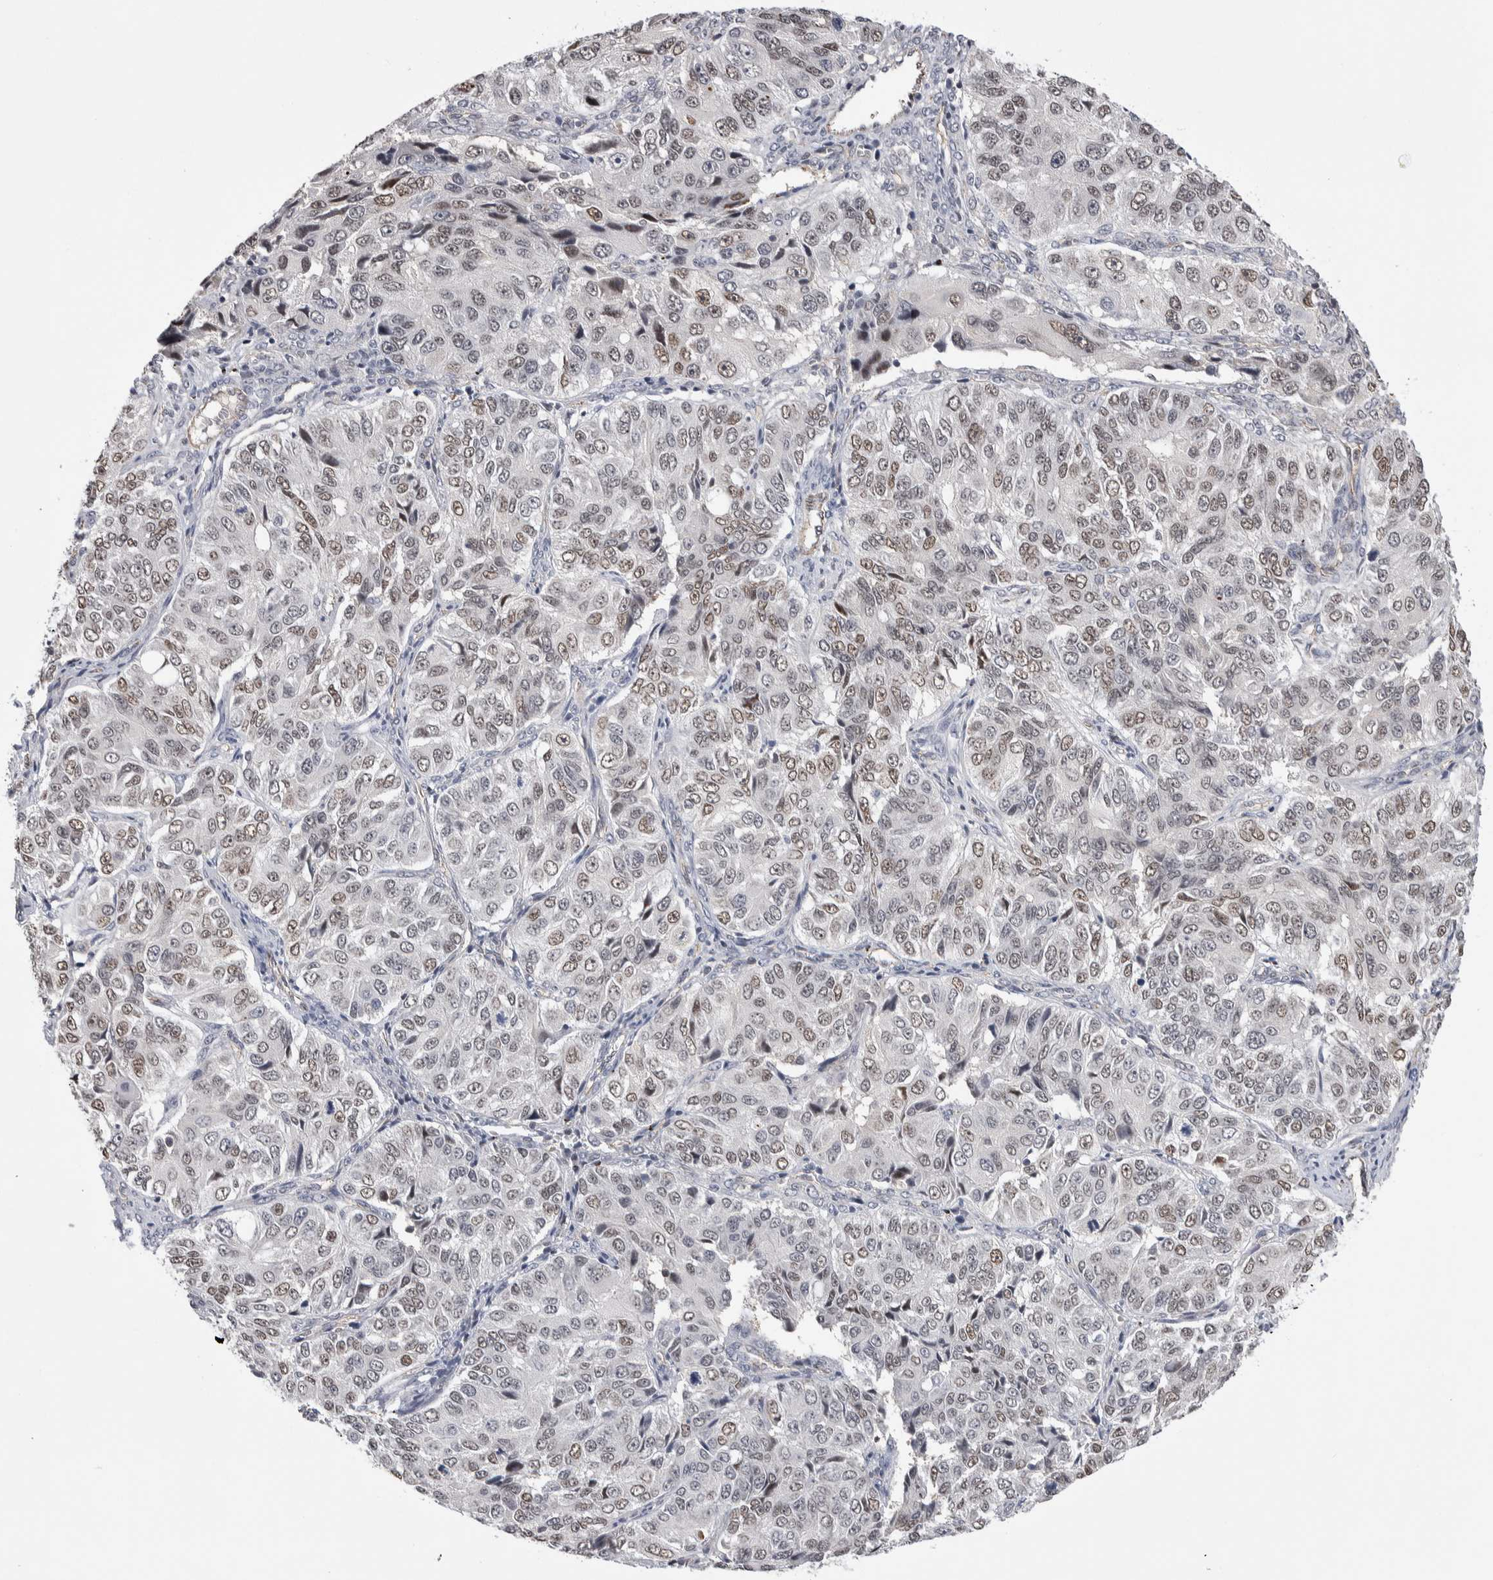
{"staining": {"intensity": "weak", "quantity": ">75%", "location": "nuclear"}, "tissue": "ovarian cancer", "cell_type": "Tumor cells", "image_type": "cancer", "snomed": [{"axis": "morphology", "description": "Carcinoma, endometroid"}, {"axis": "topography", "description": "Ovary"}], "caption": "IHC image of endometroid carcinoma (ovarian) stained for a protein (brown), which shows low levels of weak nuclear positivity in about >75% of tumor cells.", "gene": "ZBTB49", "patient": {"sex": "female", "age": 51}}